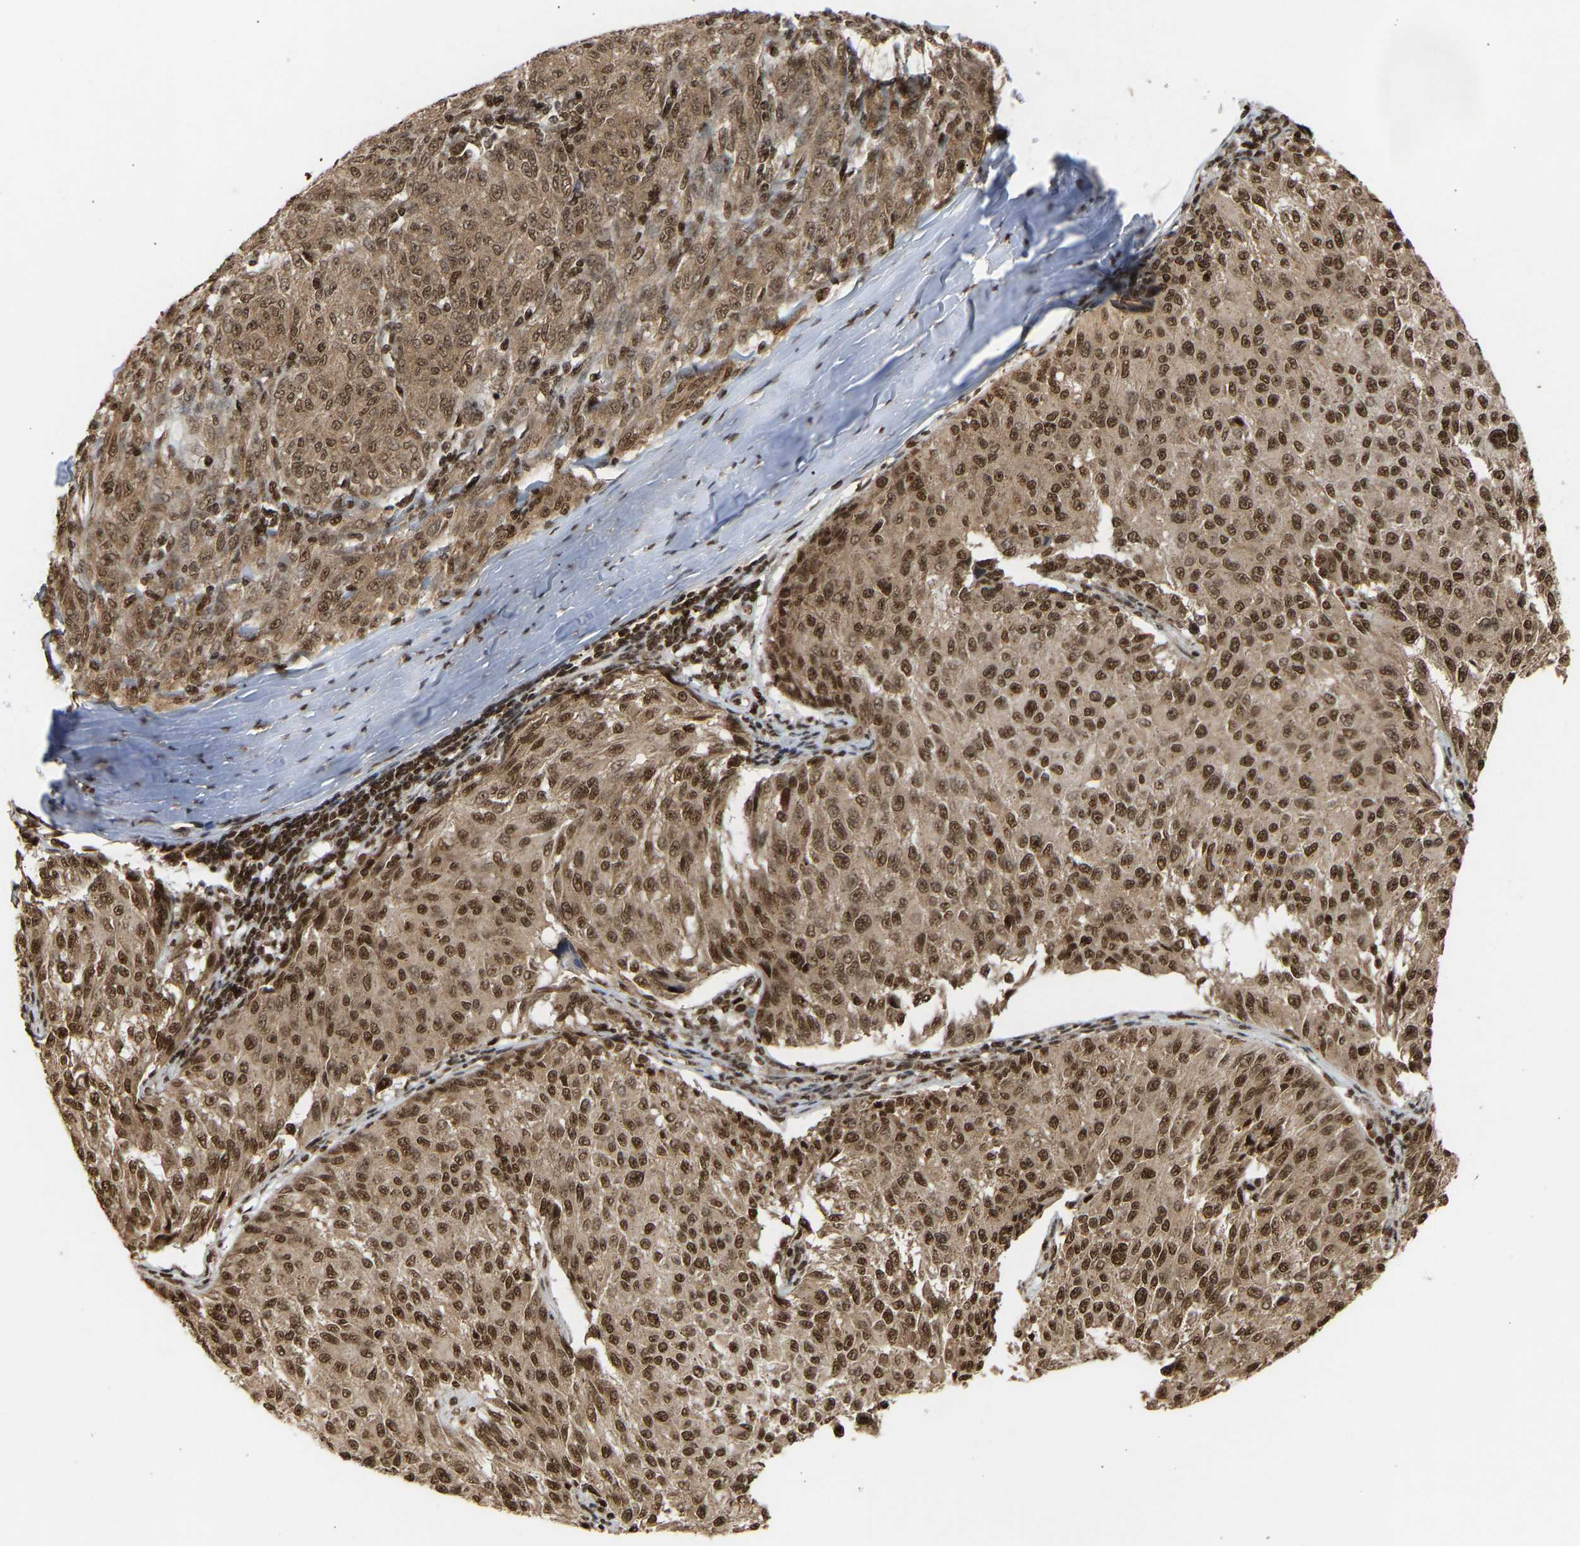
{"staining": {"intensity": "moderate", "quantity": ">75%", "location": "cytoplasmic/membranous,nuclear"}, "tissue": "melanoma", "cell_type": "Tumor cells", "image_type": "cancer", "snomed": [{"axis": "morphology", "description": "Malignant melanoma, NOS"}, {"axis": "topography", "description": "Skin"}], "caption": "An image showing moderate cytoplasmic/membranous and nuclear staining in about >75% of tumor cells in malignant melanoma, as visualized by brown immunohistochemical staining.", "gene": "ALYREF", "patient": {"sex": "female", "age": 72}}